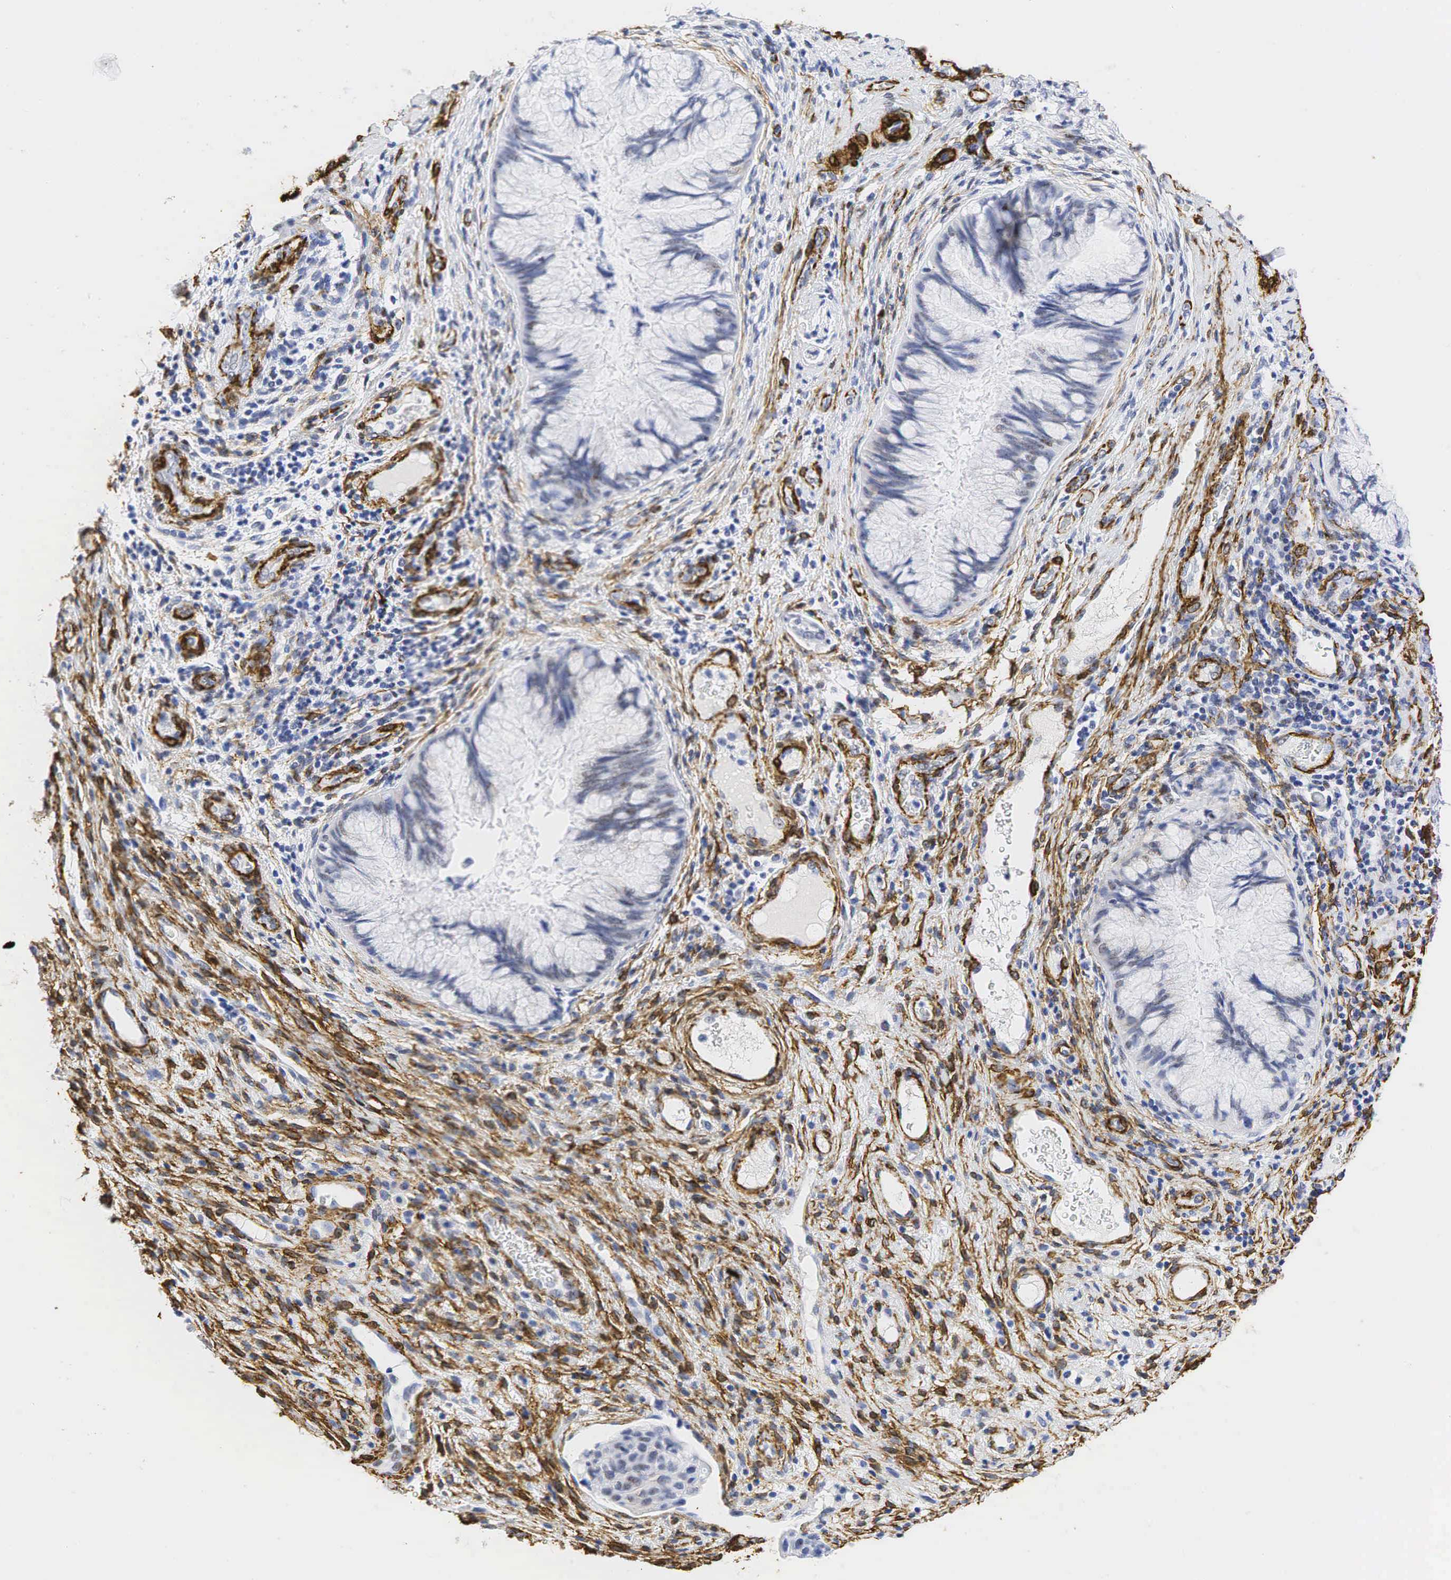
{"staining": {"intensity": "weak", "quantity": "<25%", "location": "nuclear"}, "tissue": "cervical cancer", "cell_type": "Tumor cells", "image_type": "cancer", "snomed": [{"axis": "morphology", "description": "Squamous cell carcinoma, NOS"}, {"axis": "topography", "description": "Cervix"}], "caption": "Protein analysis of cervical squamous cell carcinoma reveals no significant positivity in tumor cells.", "gene": "ACTA2", "patient": {"sex": "female", "age": 41}}